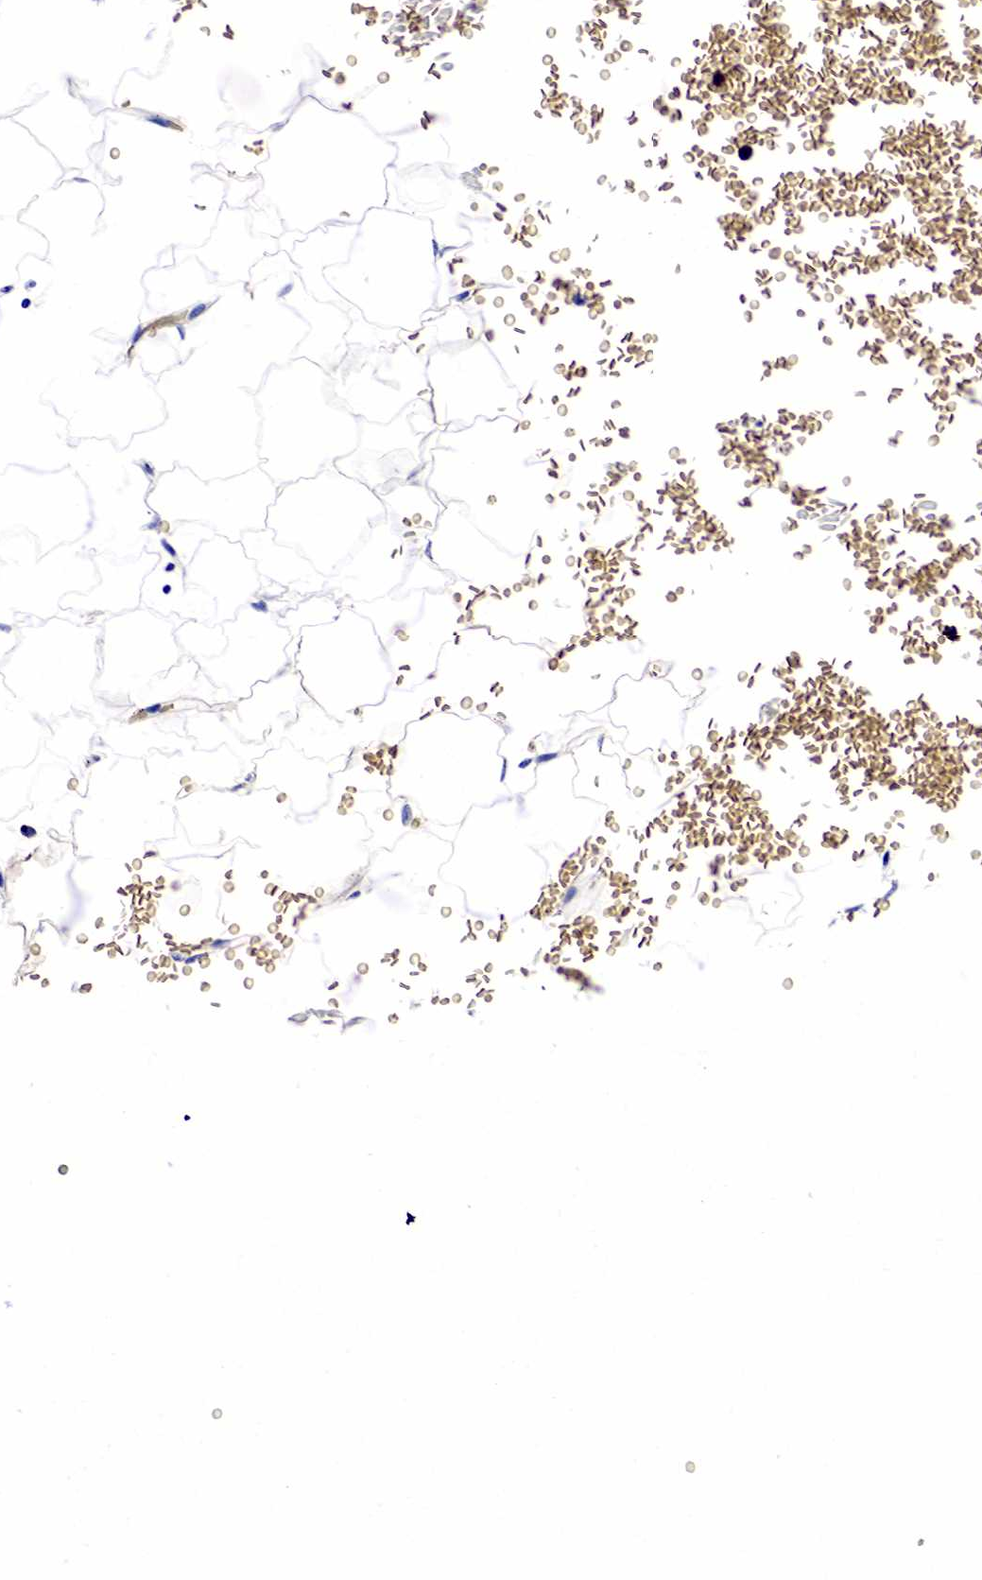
{"staining": {"intensity": "negative", "quantity": "<25%", "location": "cytoplasmic/membranous"}, "tissue": "adipose tissue", "cell_type": "Adipocytes", "image_type": "normal", "snomed": [{"axis": "morphology", "description": "Normal tissue, NOS"}, {"axis": "morphology", "description": "Inflammation, NOS"}, {"axis": "topography", "description": "Lymph node"}, {"axis": "topography", "description": "Peripheral nerve tissue"}], "caption": "Adipocytes are negative for protein expression in unremarkable human adipose tissue. (Stains: DAB immunohistochemistry with hematoxylin counter stain, Microscopy: brightfield microscopy at high magnification).", "gene": "LYZ", "patient": {"sex": "male", "age": 52}}